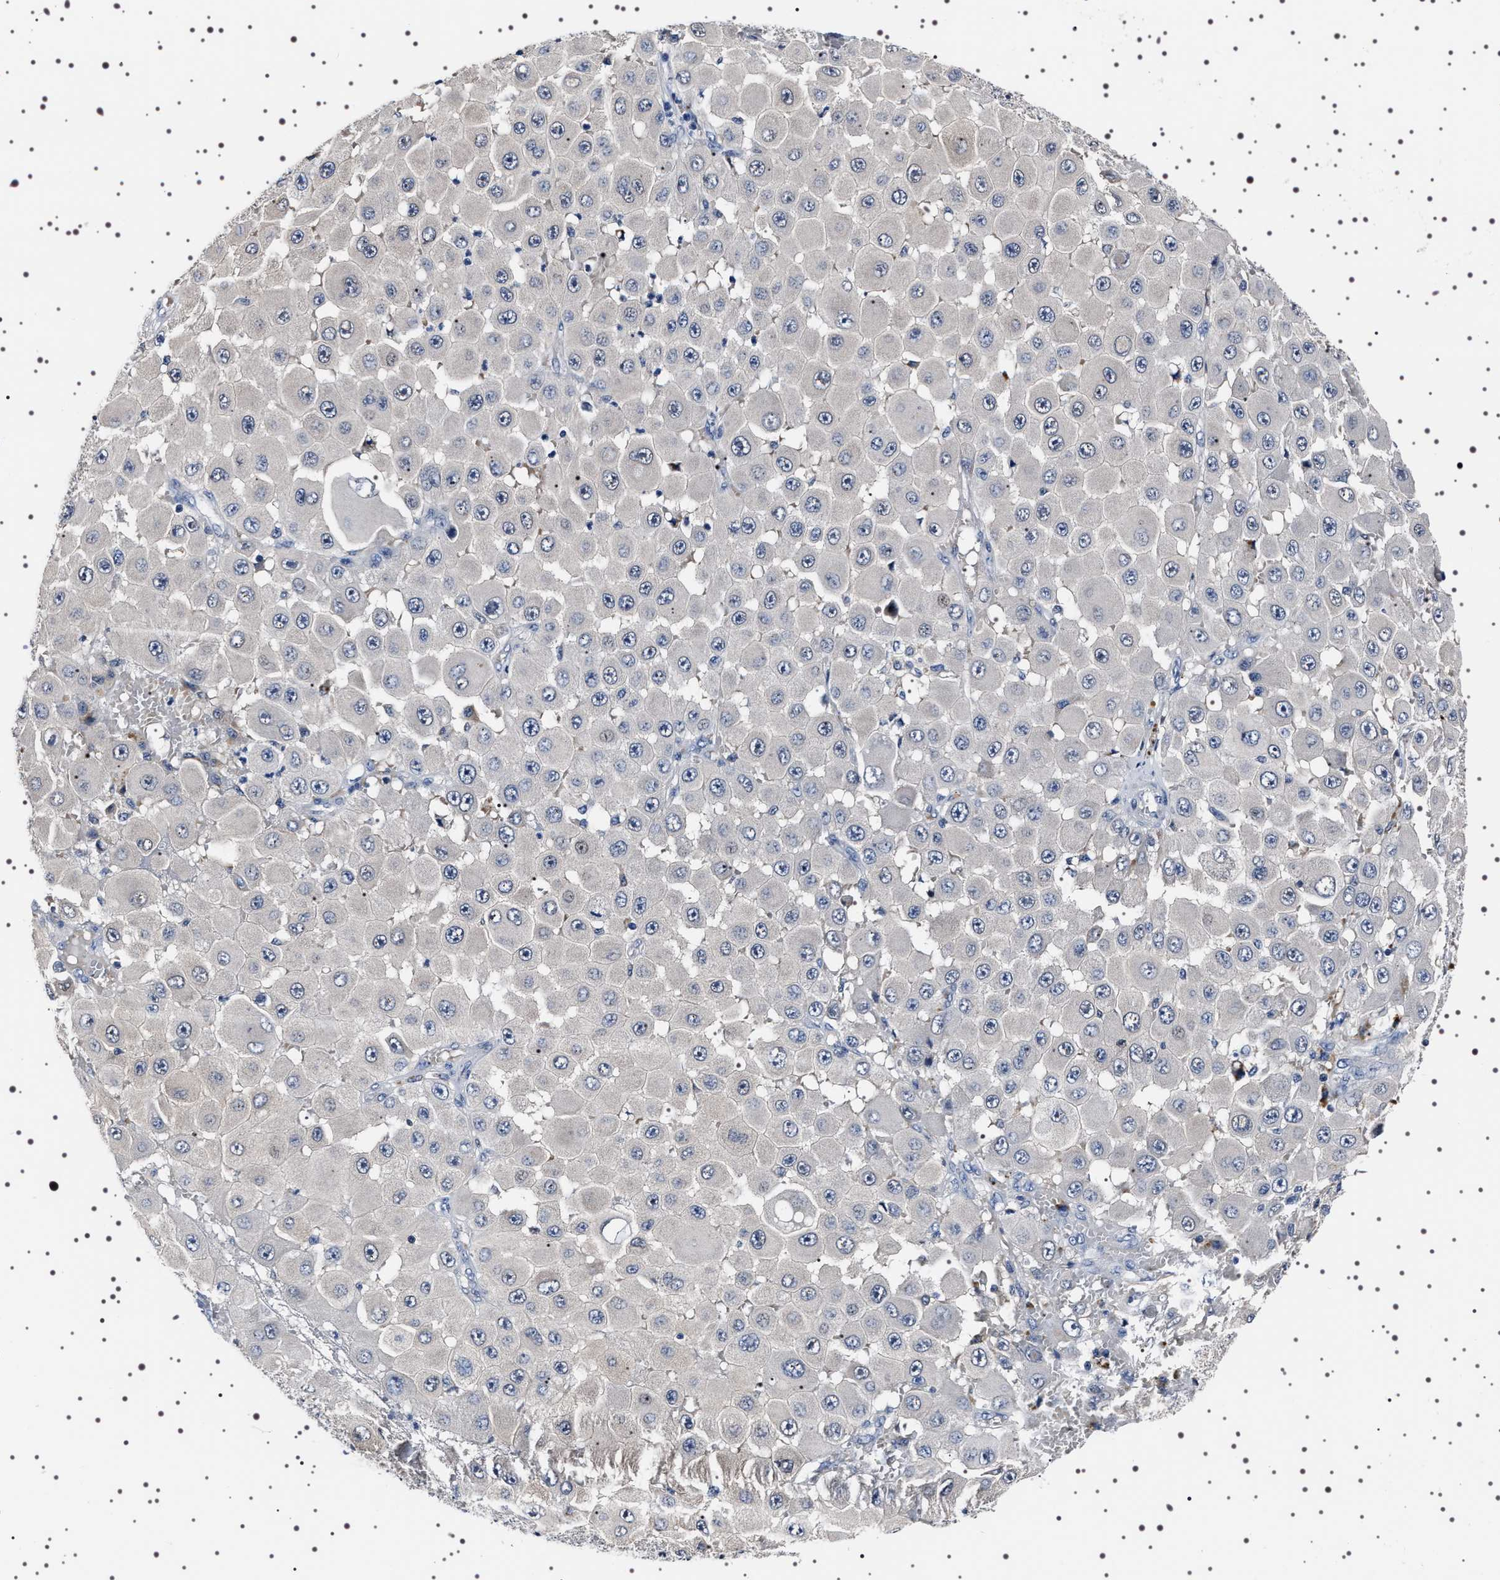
{"staining": {"intensity": "weak", "quantity": "<25%", "location": "cytoplasmic/membranous"}, "tissue": "melanoma", "cell_type": "Tumor cells", "image_type": "cancer", "snomed": [{"axis": "morphology", "description": "Malignant melanoma, NOS"}, {"axis": "topography", "description": "Skin"}], "caption": "High magnification brightfield microscopy of malignant melanoma stained with DAB (3,3'-diaminobenzidine) (brown) and counterstained with hematoxylin (blue): tumor cells show no significant positivity.", "gene": "TARBP1", "patient": {"sex": "female", "age": 81}}